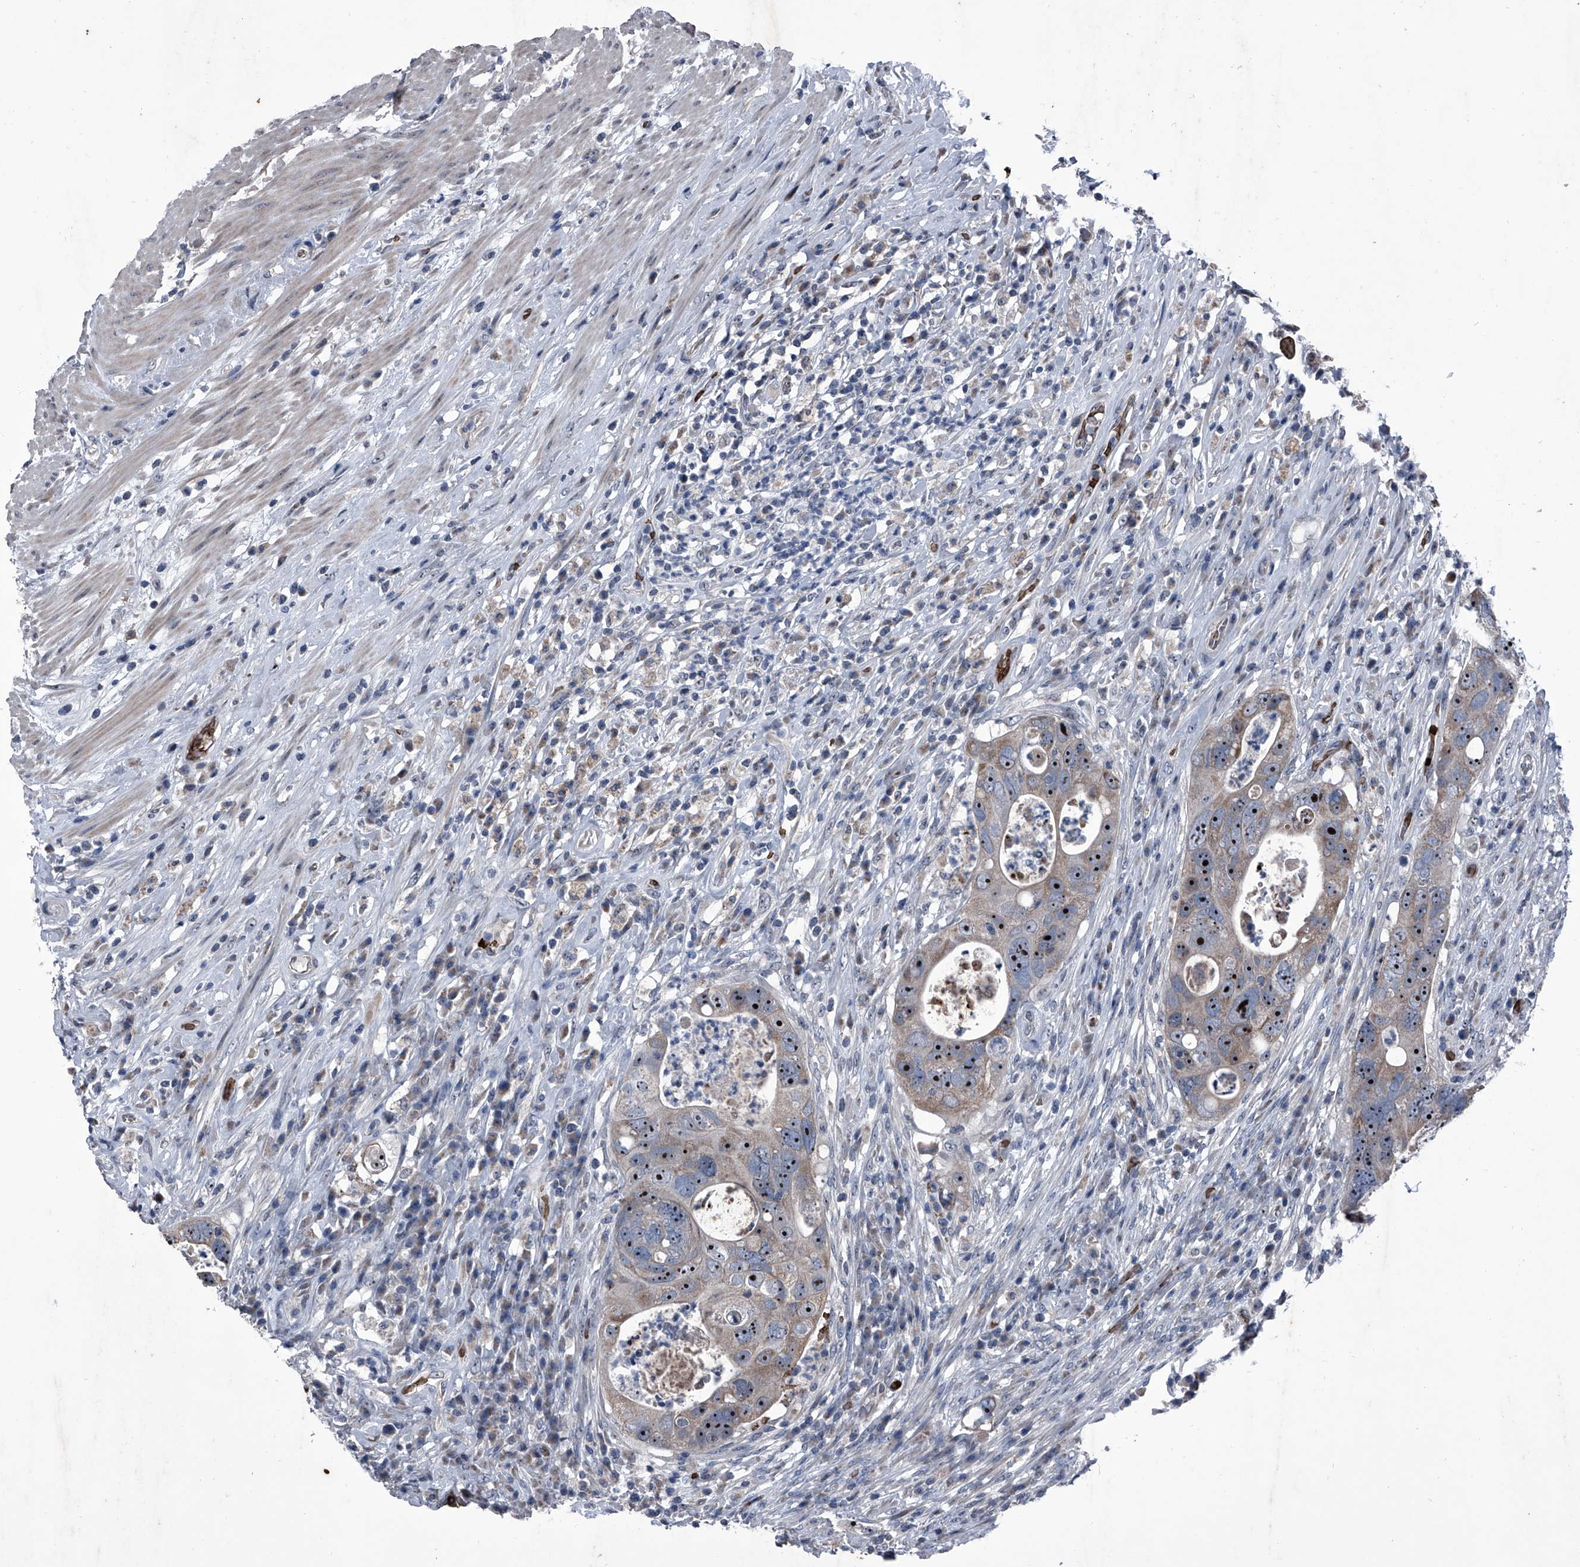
{"staining": {"intensity": "strong", "quantity": ">75%", "location": "nuclear"}, "tissue": "colorectal cancer", "cell_type": "Tumor cells", "image_type": "cancer", "snomed": [{"axis": "morphology", "description": "Adenocarcinoma, NOS"}, {"axis": "topography", "description": "Rectum"}], "caption": "Immunohistochemical staining of colorectal cancer (adenocarcinoma) demonstrates high levels of strong nuclear protein expression in about >75% of tumor cells. The staining was performed using DAB to visualize the protein expression in brown, while the nuclei were stained in blue with hematoxylin (Magnification: 20x).", "gene": "CEP85L", "patient": {"sex": "male", "age": 59}}